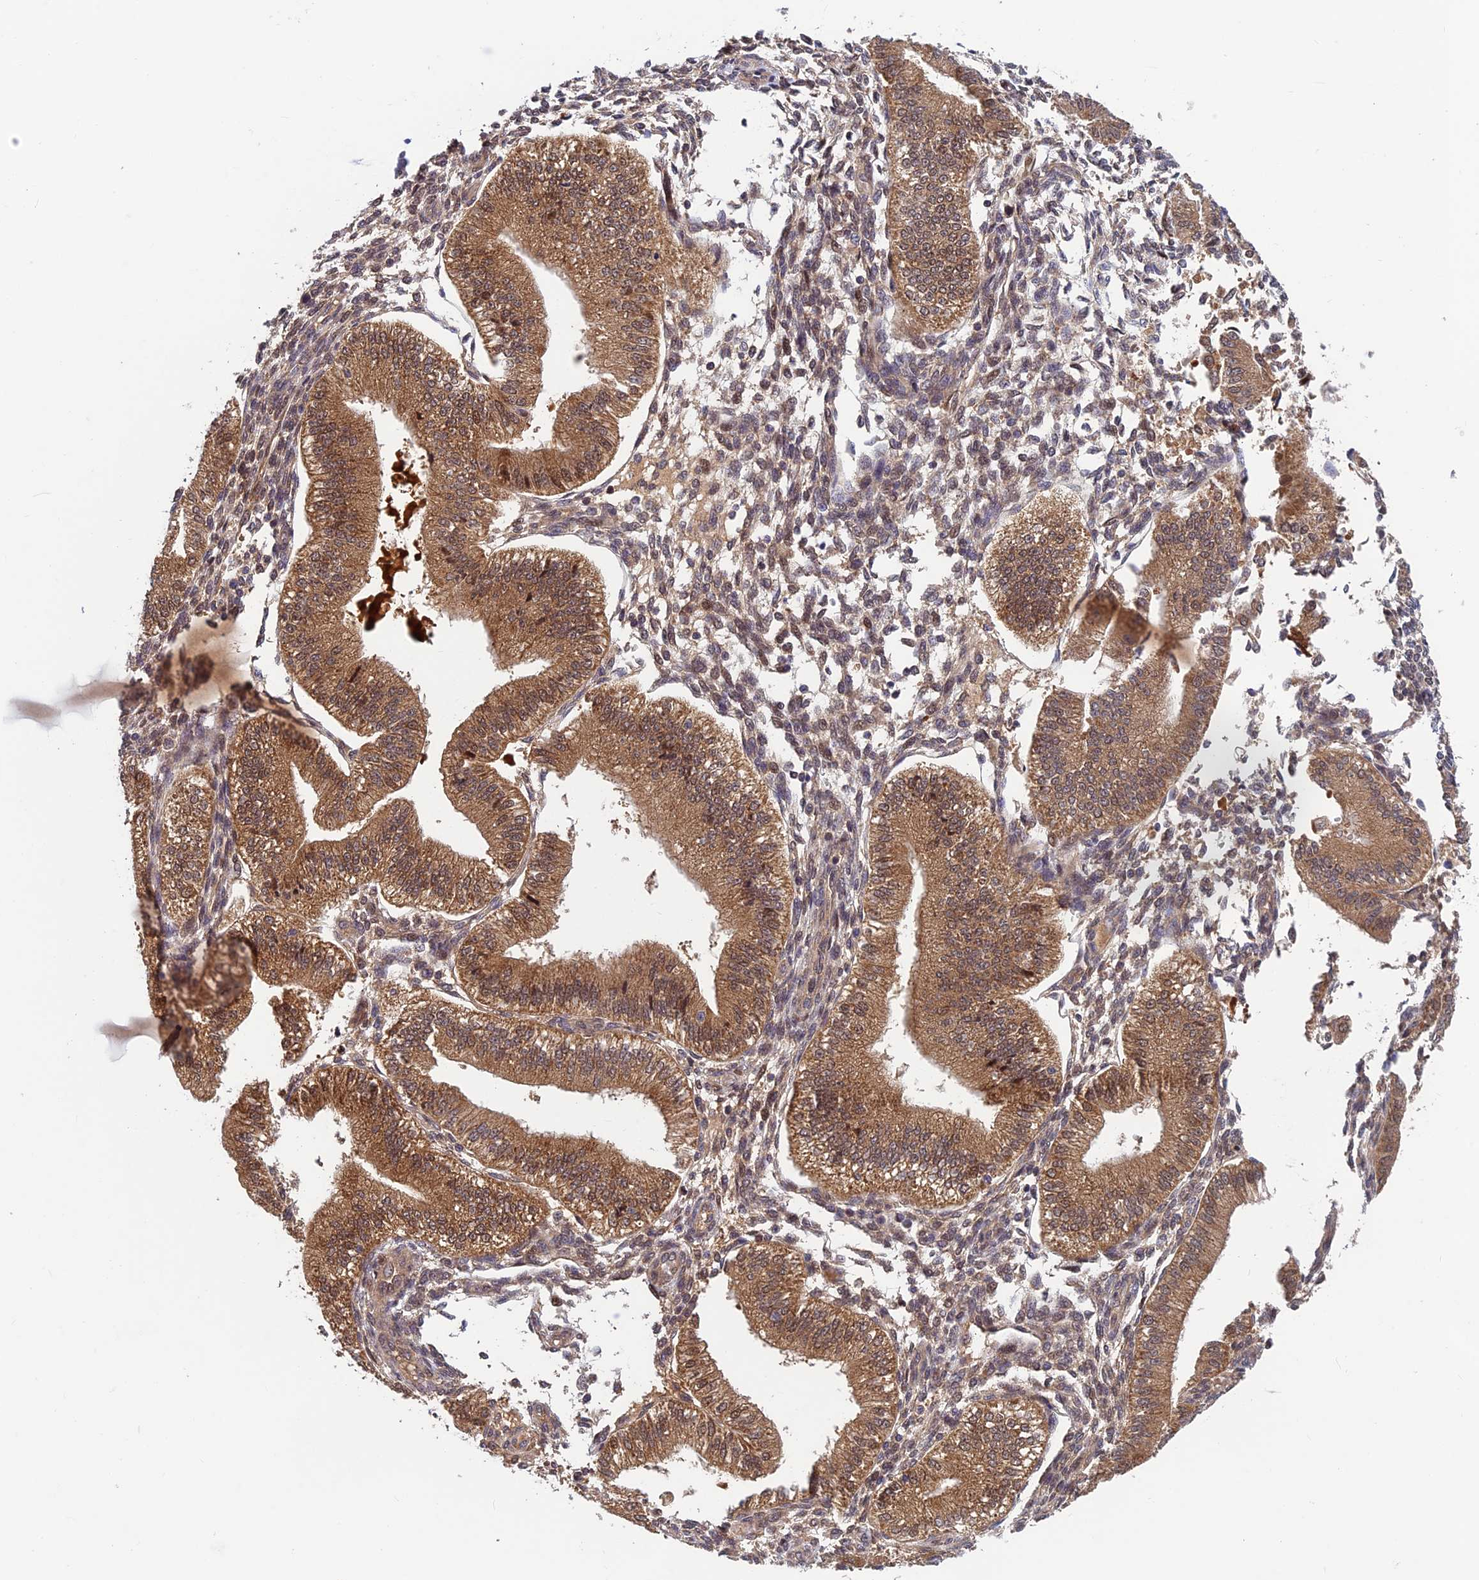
{"staining": {"intensity": "weak", "quantity": "25%-75%", "location": "cytoplasmic/membranous"}, "tissue": "endometrium", "cell_type": "Cells in endometrial stroma", "image_type": "normal", "snomed": [{"axis": "morphology", "description": "Normal tissue, NOS"}, {"axis": "topography", "description": "Endometrium"}], "caption": "Endometrium stained for a protein (brown) displays weak cytoplasmic/membranous positive staining in approximately 25%-75% of cells in endometrial stroma.", "gene": "CCDC15", "patient": {"sex": "female", "age": 39}}